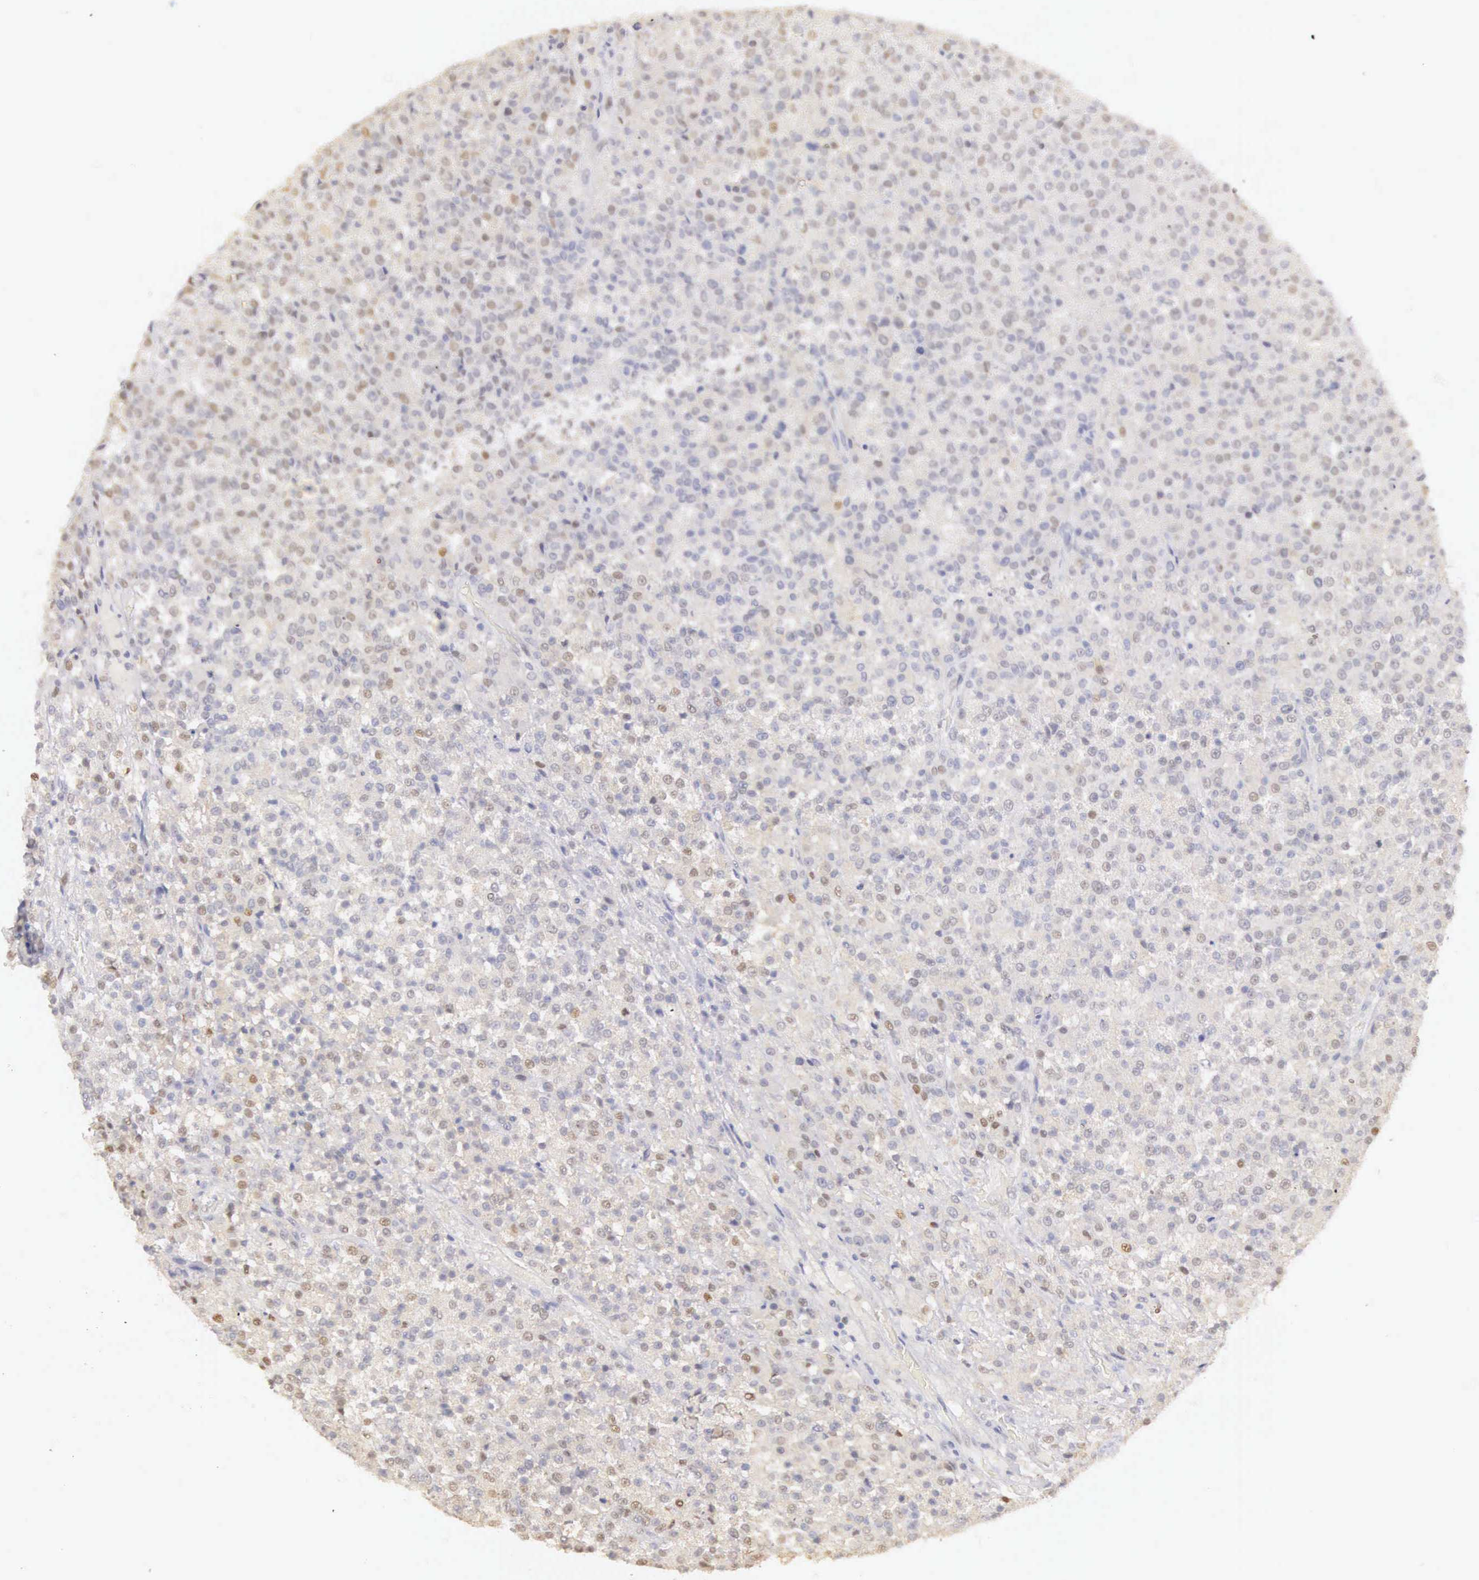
{"staining": {"intensity": "negative", "quantity": "none", "location": "none"}, "tissue": "testis cancer", "cell_type": "Tumor cells", "image_type": "cancer", "snomed": [{"axis": "morphology", "description": "Seminoma, NOS"}, {"axis": "topography", "description": "Testis"}], "caption": "Immunohistochemical staining of testis seminoma displays no significant expression in tumor cells.", "gene": "UBA1", "patient": {"sex": "male", "age": 59}}